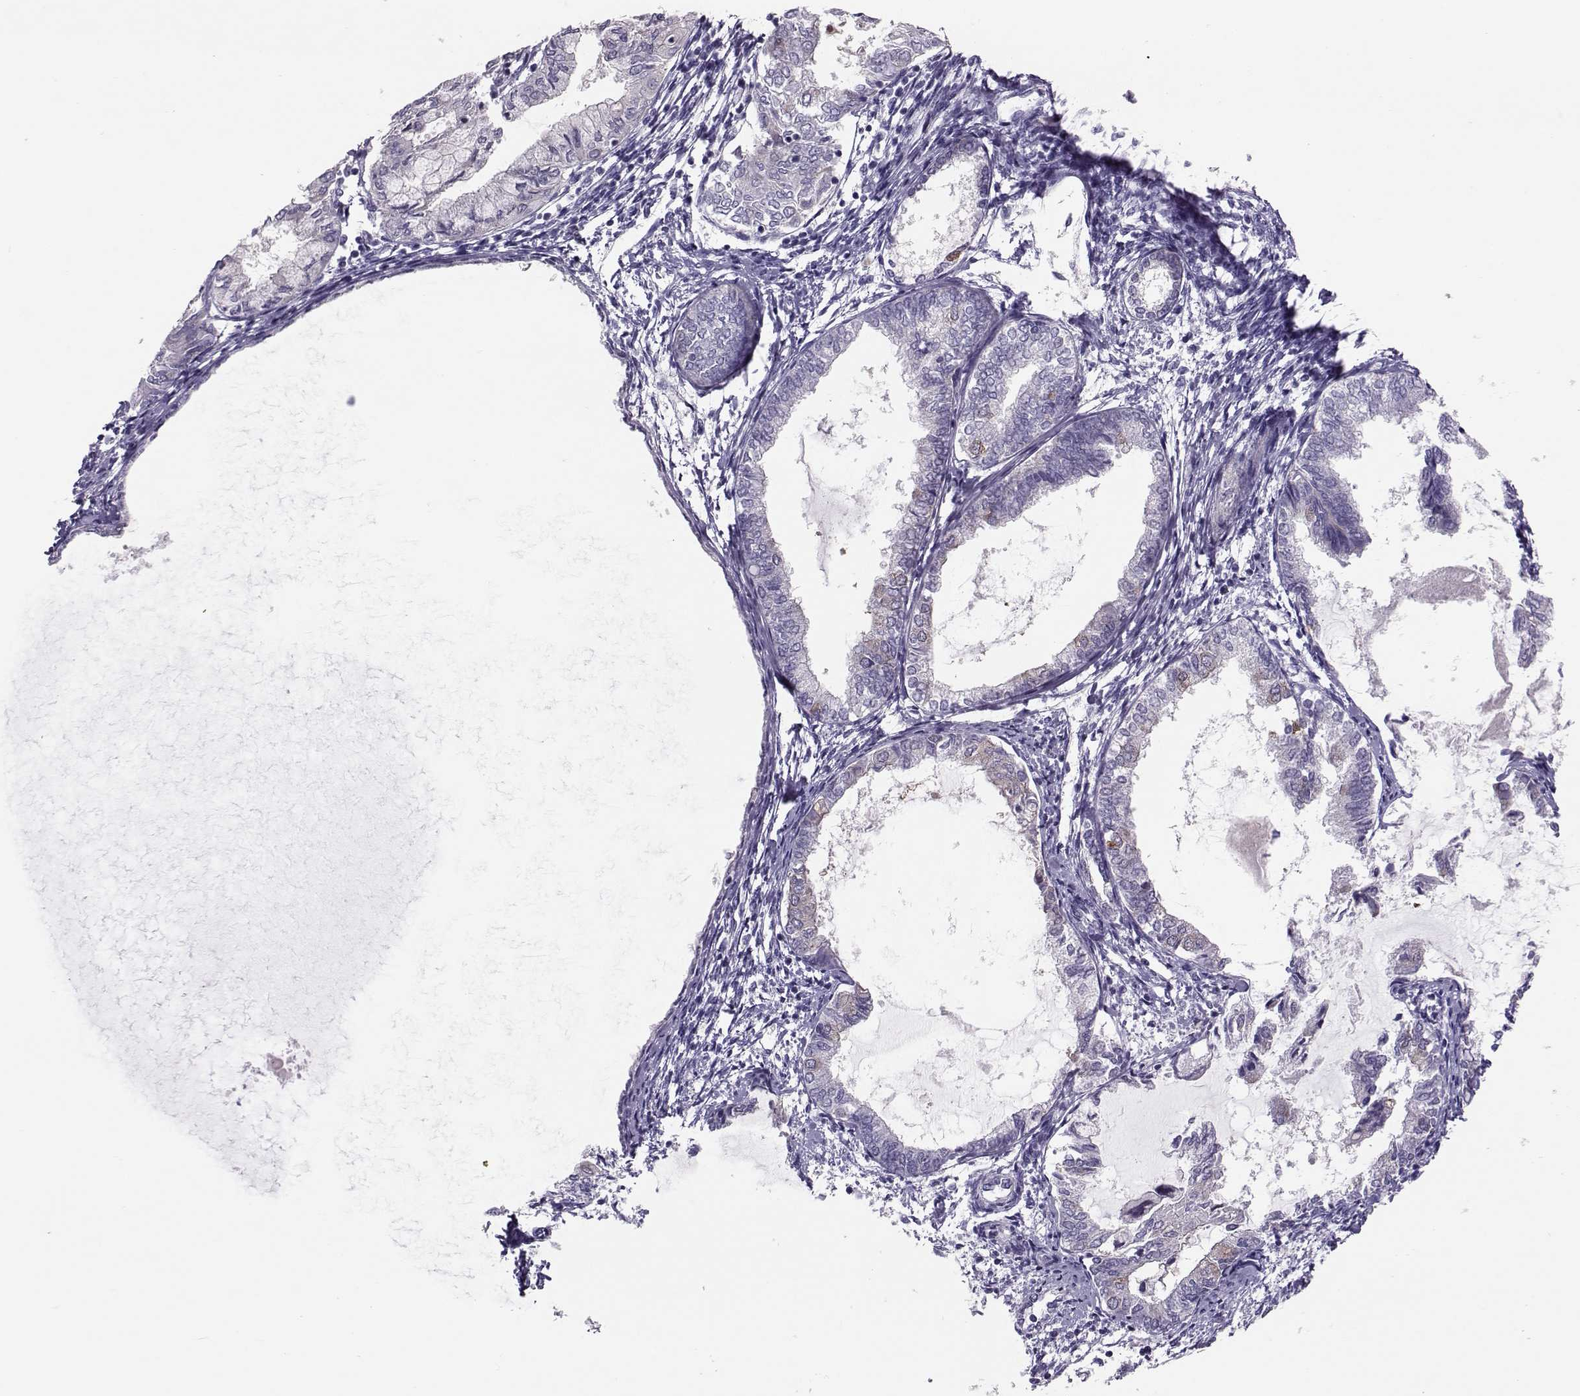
{"staining": {"intensity": "weak", "quantity": "<25%", "location": "cytoplasmic/membranous"}, "tissue": "endometrial cancer", "cell_type": "Tumor cells", "image_type": "cancer", "snomed": [{"axis": "morphology", "description": "Adenocarcinoma, NOS"}, {"axis": "topography", "description": "Endometrium"}], "caption": "Tumor cells show no significant protein expression in endometrial adenocarcinoma. (Stains: DAB (3,3'-diaminobenzidine) immunohistochemistry (IHC) with hematoxylin counter stain, Microscopy: brightfield microscopy at high magnification).", "gene": "DNAAF1", "patient": {"sex": "female", "age": 68}}